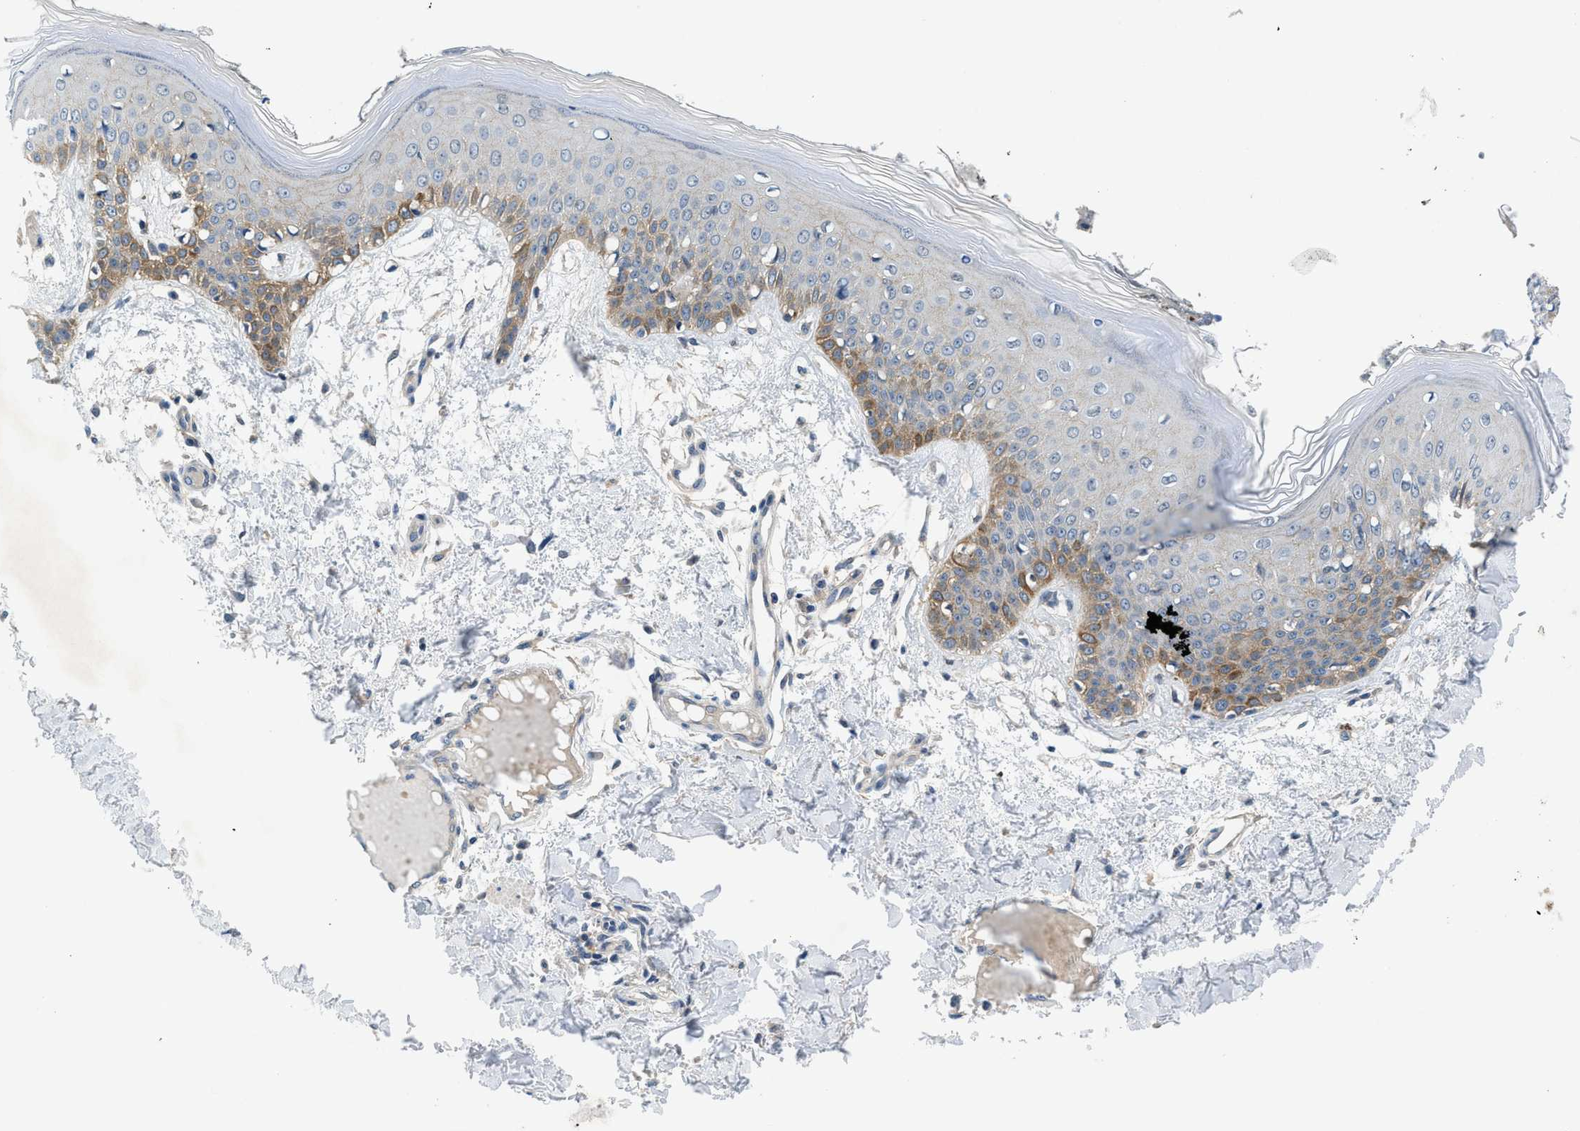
{"staining": {"intensity": "negative", "quantity": "none", "location": "none"}, "tissue": "skin", "cell_type": "Fibroblasts", "image_type": "normal", "snomed": [{"axis": "morphology", "description": "Normal tissue, NOS"}, {"axis": "topography", "description": "Skin"}], "caption": "IHC photomicrograph of normal skin stained for a protein (brown), which shows no positivity in fibroblasts.", "gene": "PANX1", "patient": {"sex": "male", "age": 53}}